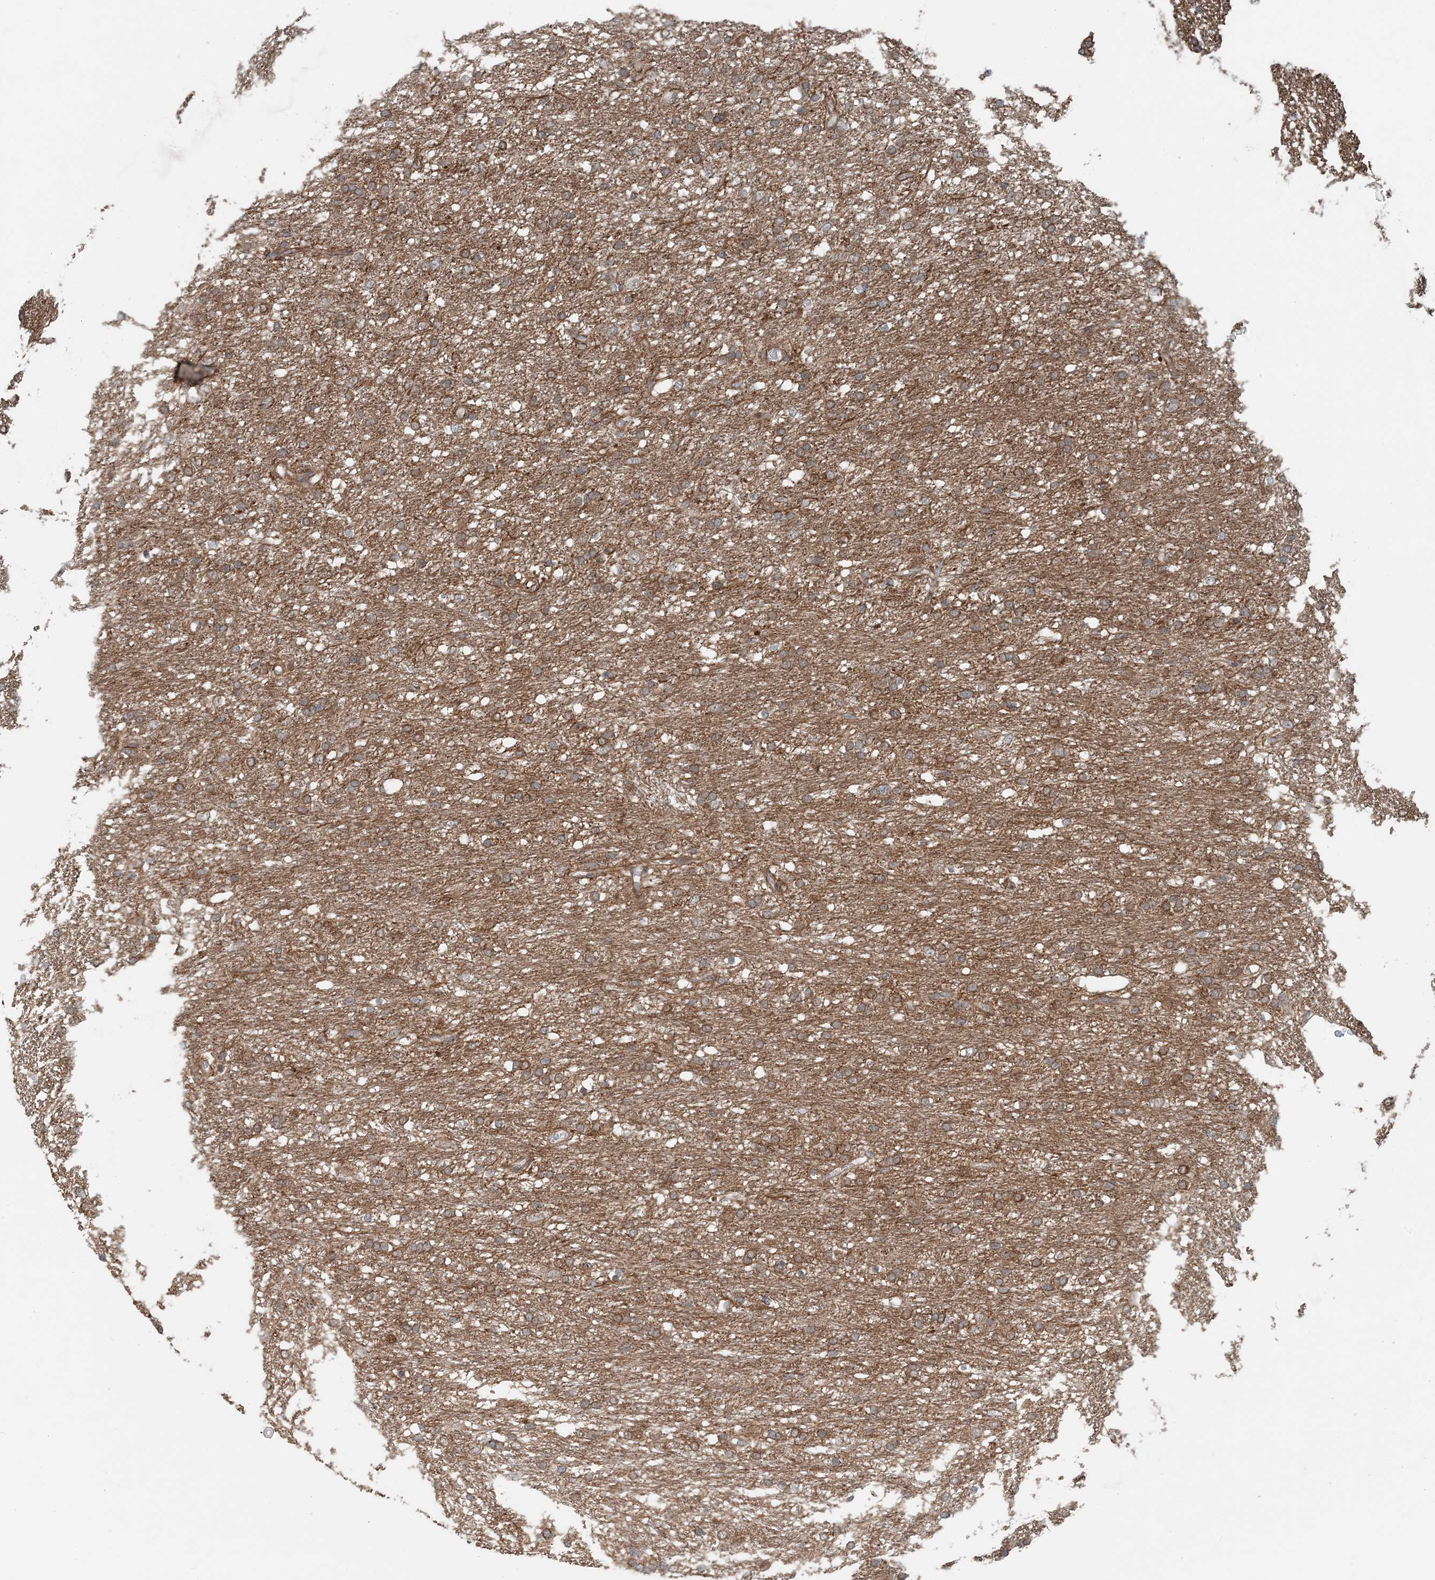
{"staining": {"intensity": "weak", "quantity": "25%-75%", "location": "cytoplasmic/membranous"}, "tissue": "glioma", "cell_type": "Tumor cells", "image_type": "cancer", "snomed": [{"axis": "morphology", "description": "Glioma, malignant, Low grade"}, {"axis": "topography", "description": "Brain"}], "caption": "Protein analysis of malignant glioma (low-grade) tissue demonstrates weak cytoplasmic/membranous positivity in approximately 25%-75% of tumor cells.", "gene": "EDEM2", "patient": {"sex": "male", "age": 77}}